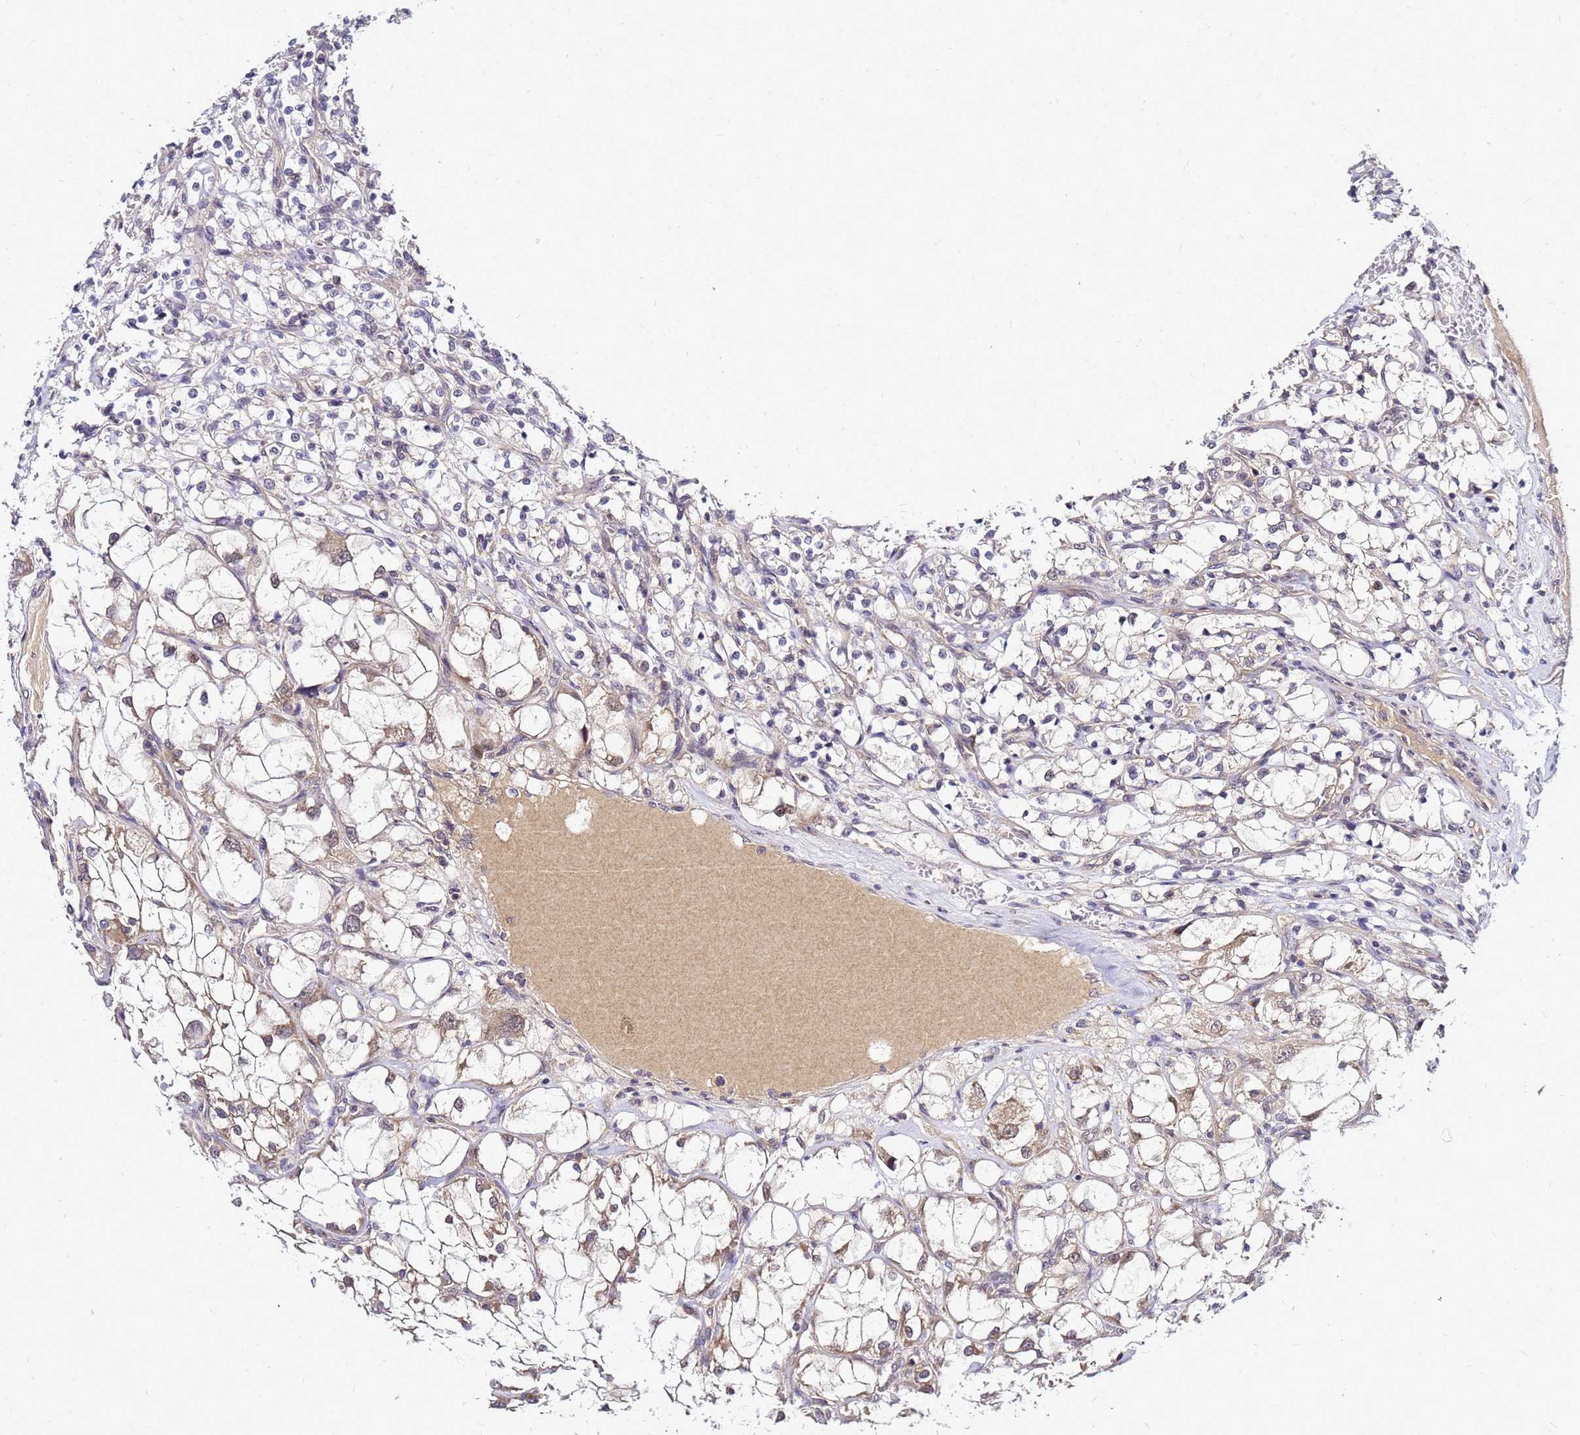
{"staining": {"intensity": "weak", "quantity": "25%-75%", "location": "cytoplasmic/membranous"}, "tissue": "renal cancer", "cell_type": "Tumor cells", "image_type": "cancer", "snomed": [{"axis": "morphology", "description": "Adenocarcinoma, NOS"}, {"axis": "topography", "description": "Kidney"}], "caption": "A brown stain shows weak cytoplasmic/membranous positivity of a protein in renal cancer (adenocarcinoma) tumor cells.", "gene": "SAT1", "patient": {"sex": "female", "age": 69}}